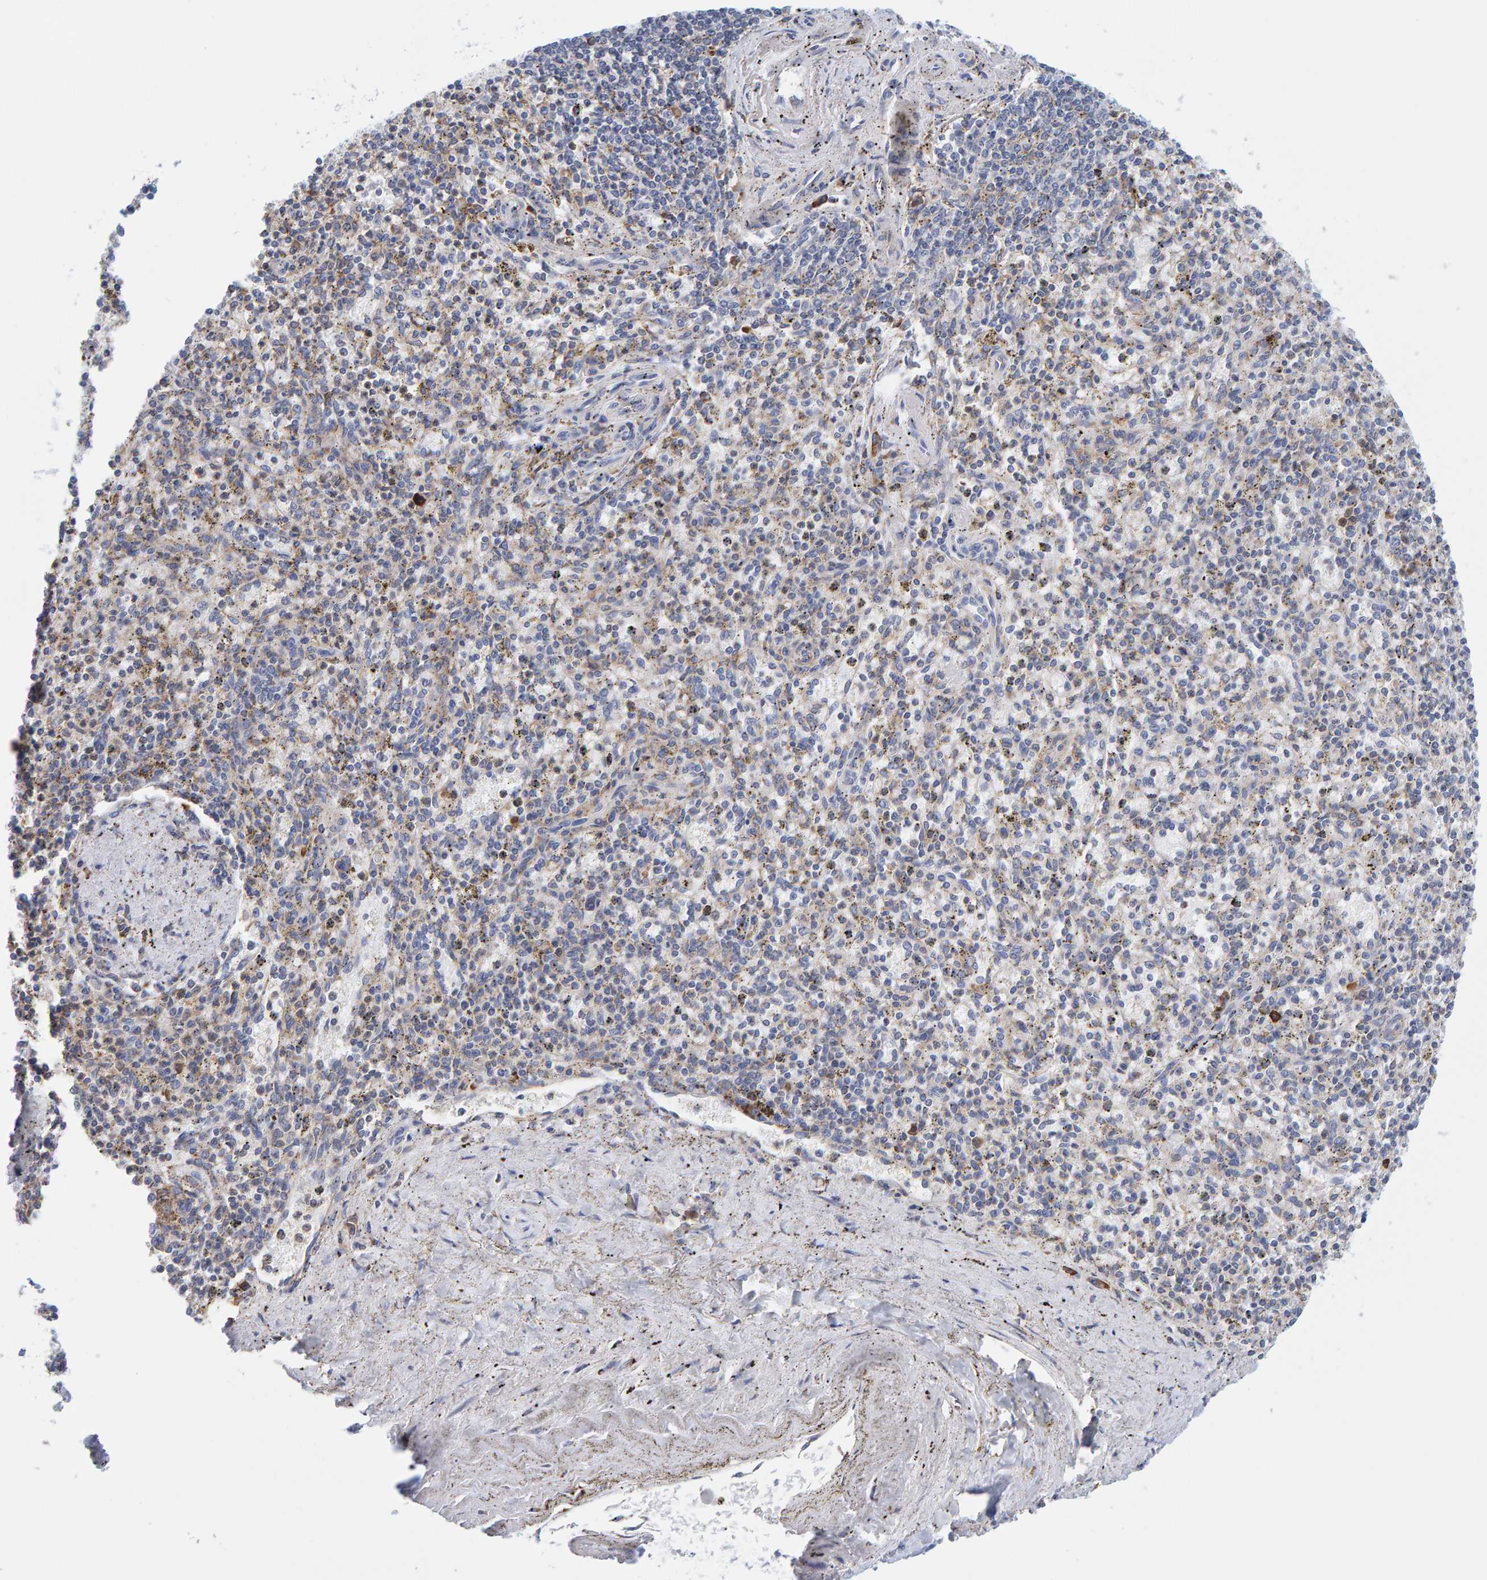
{"staining": {"intensity": "weak", "quantity": "<25%", "location": "cytoplasmic/membranous"}, "tissue": "spleen", "cell_type": "Cells in red pulp", "image_type": "normal", "snomed": [{"axis": "morphology", "description": "Normal tissue, NOS"}, {"axis": "topography", "description": "Spleen"}], "caption": "There is no significant staining in cells in red pulp of spleen. Nuclei are stained in blue.", "gene": "SGPL1", "patient": {"sex": "male", "age": 72}}